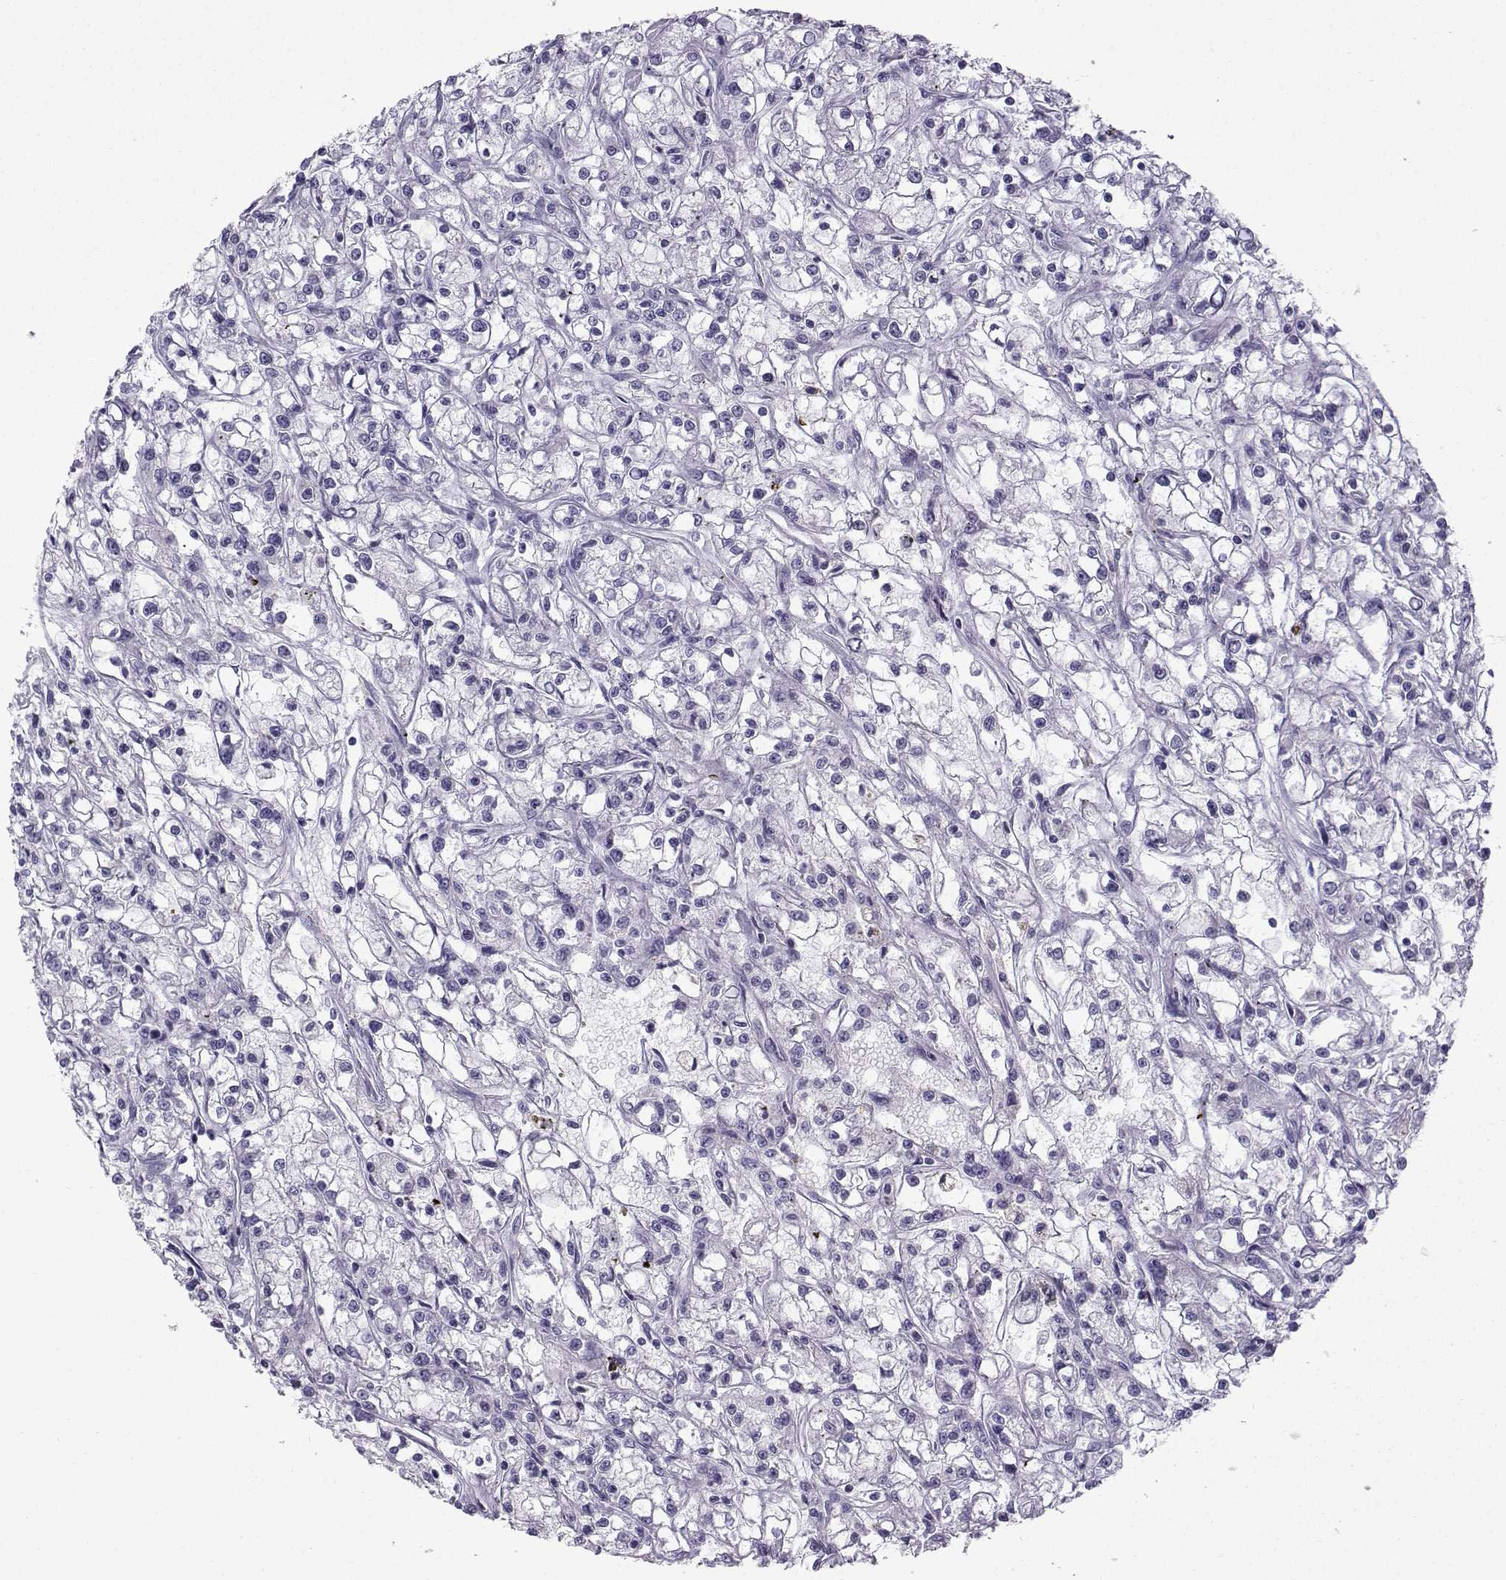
{"staining": {"intensity": "negative", "quantity": "none", "location": "none"}, "tissue": "renal cancer", "cell_type": "Tumor cells", "image_type": "cancer", "snomed": [{"axis": "morphology", "description": "Adenocarcinoma, NOS"}, {"axis": "topography", "description": "Kidney"}], "caption": "Immunohistochemistry (IHC) micrograph of neoplastic tissue: renal adenocarcinoma stained with DAB (3,3'-diaminobenzidine) demonstrates no significant protein expression in tumor cells.", "gene": "ZBTB8B", "patient": {"sex": "female", "age": 59}}